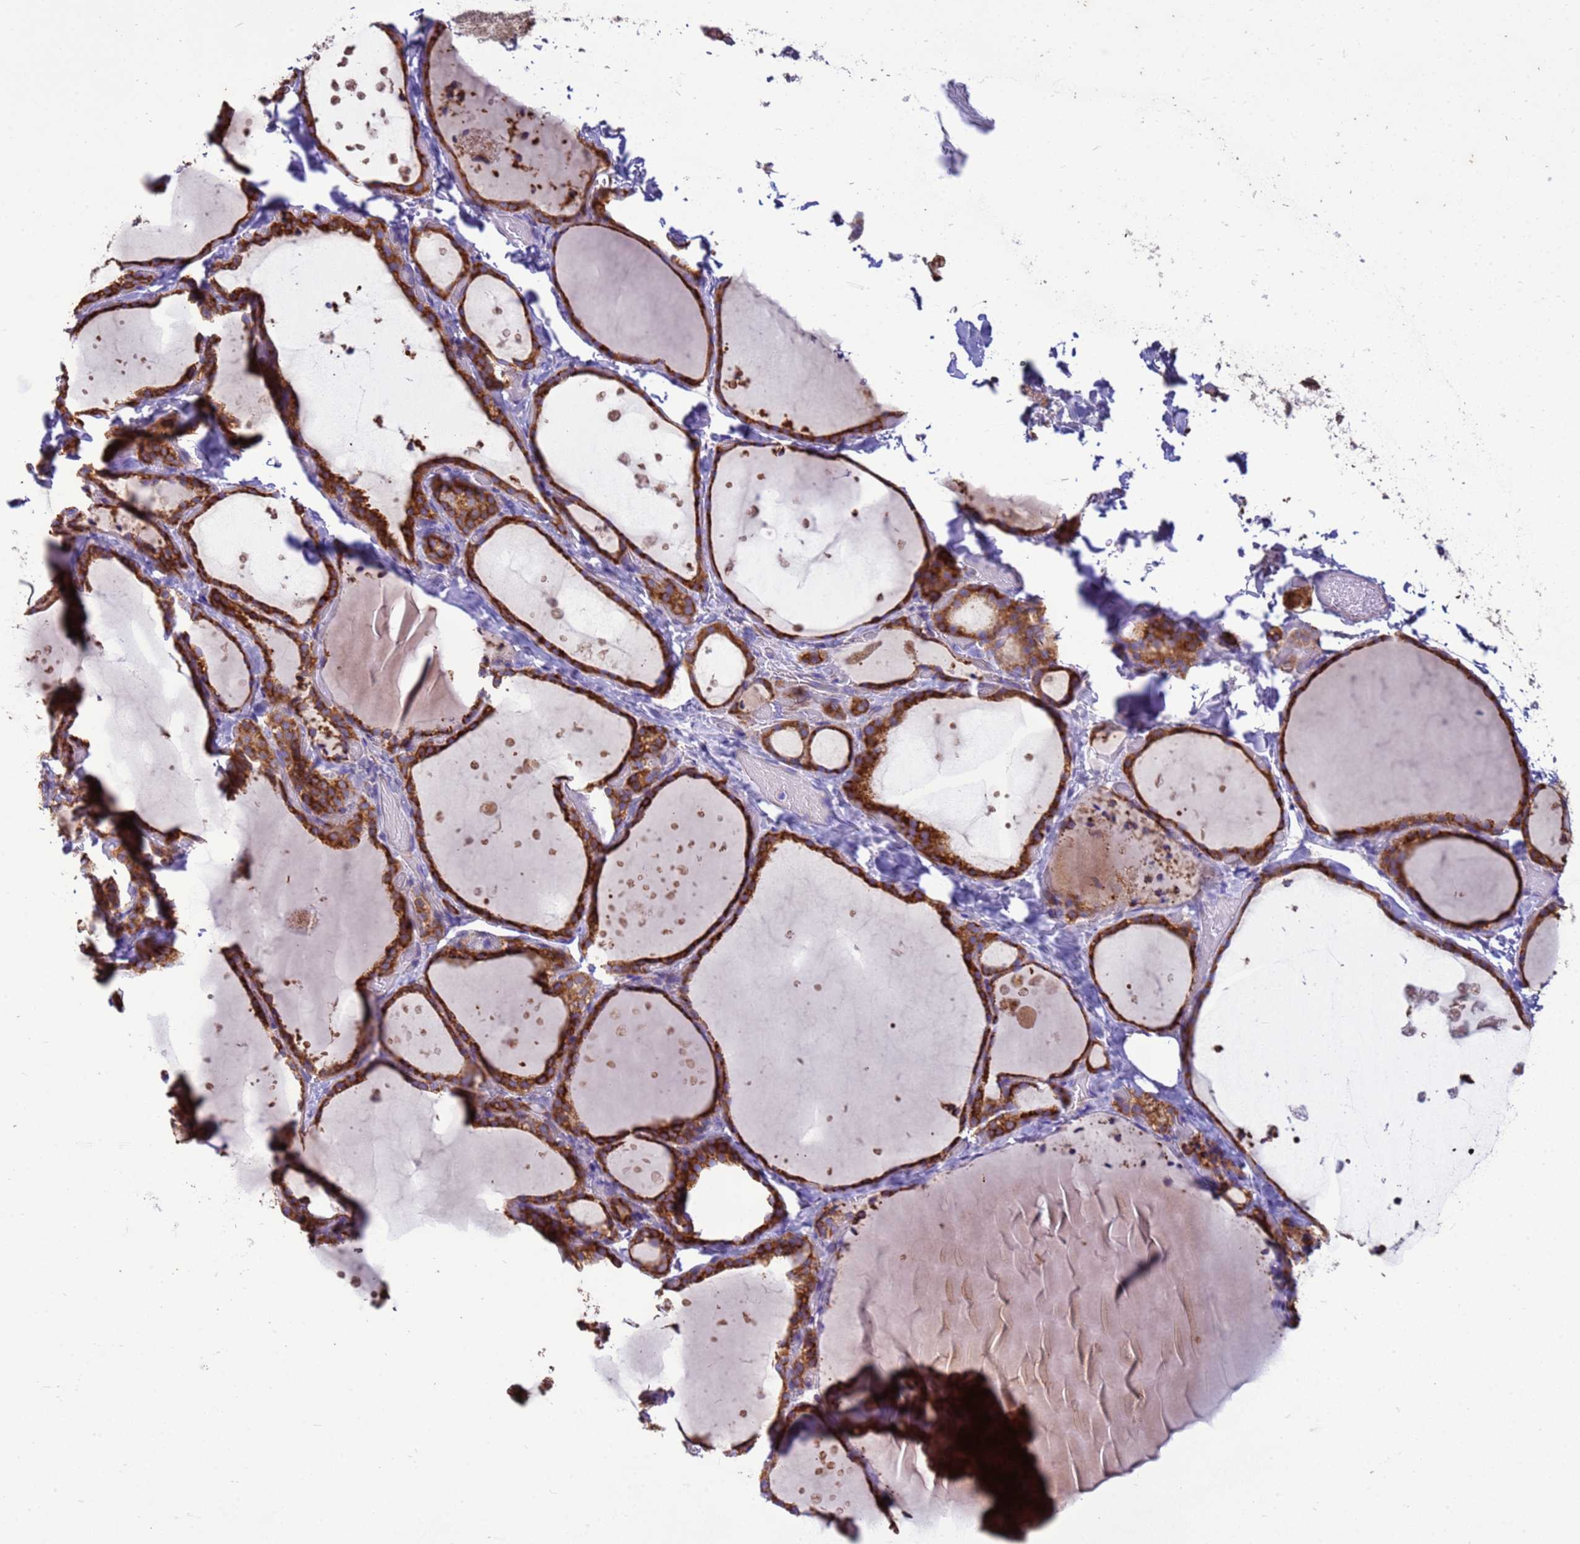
{"staining": {"intensity": "strong", "quantity": ">75%", "location": "cytoplasmic/membranous"}, "tissue": "thyroid gland", "cell_type": "Glandular cells", "image_type": "normal", "snomed": [{"axis": "morphology", "description": "Normal tissue, NOS"}, {"axis": "topography", "description": "Thyroid gland"}], "caption": "The histopathology image reveals a brown stain indicating the presence of a protein in the cytoplasmic/membranous of glandular cells in thyroid gland.", "gene": "THAP5", "patient": {"sex": "female", "age": 44}}